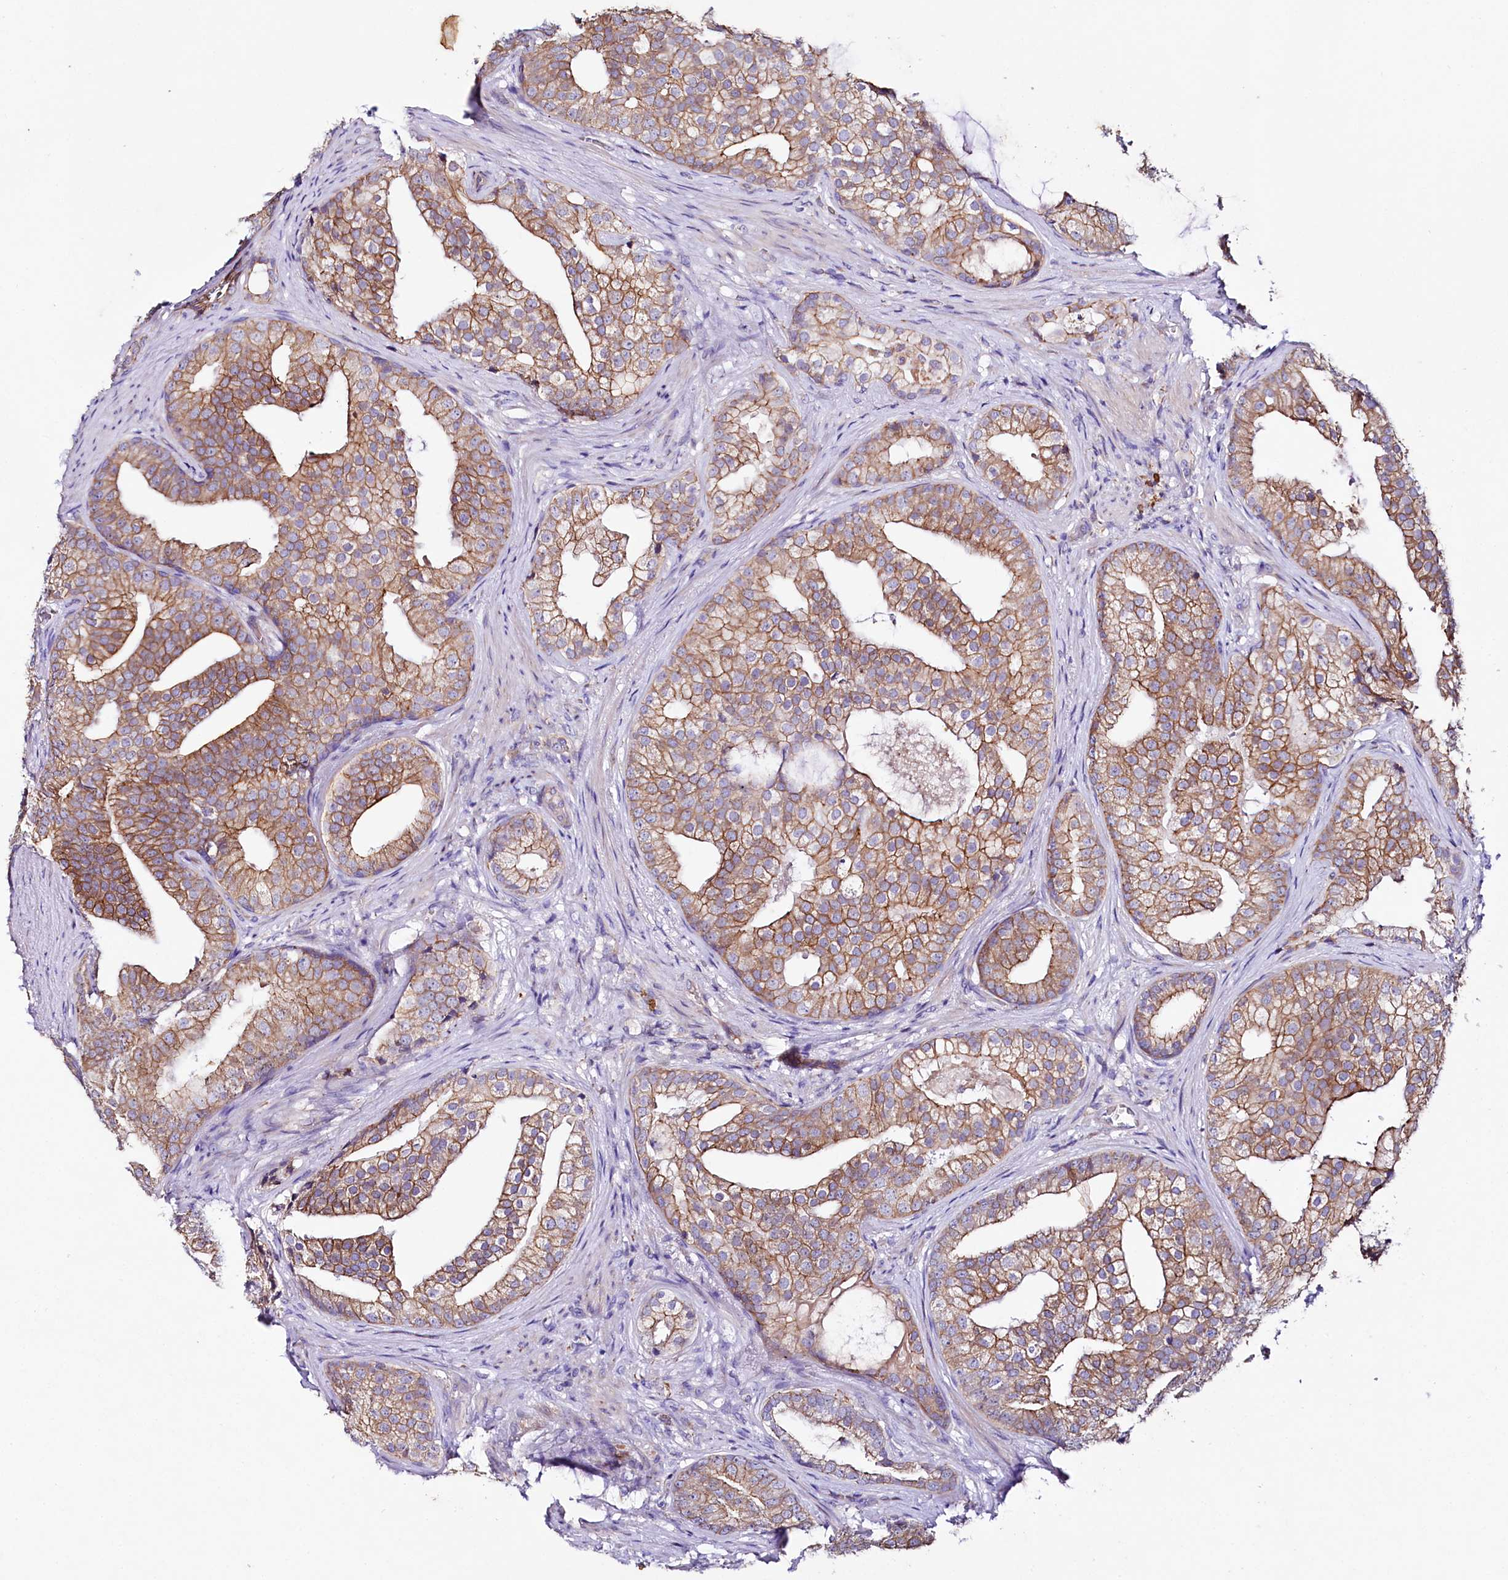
{"staining": {"intensity": "moderate", "quantity": ">75%", "location": "cytoplasmic/membranous"}, "tissue": "prostate cancer", "cell_type": "Tumor cells", "image_type": "cancer", "snomed": [{"axis": "morphology", "description": "Adenocarcinoma, Low grade"}, {"axis": "topography", "description": "Prostate"}], "caption": "Human prostate cancer stained for a protein (brown) shows moderate cytoplasmic/membranous positive positivity in about >75% of tumor cells.", "gene": "SACM1L", "patient": {"sex": "male", "age": 71}}